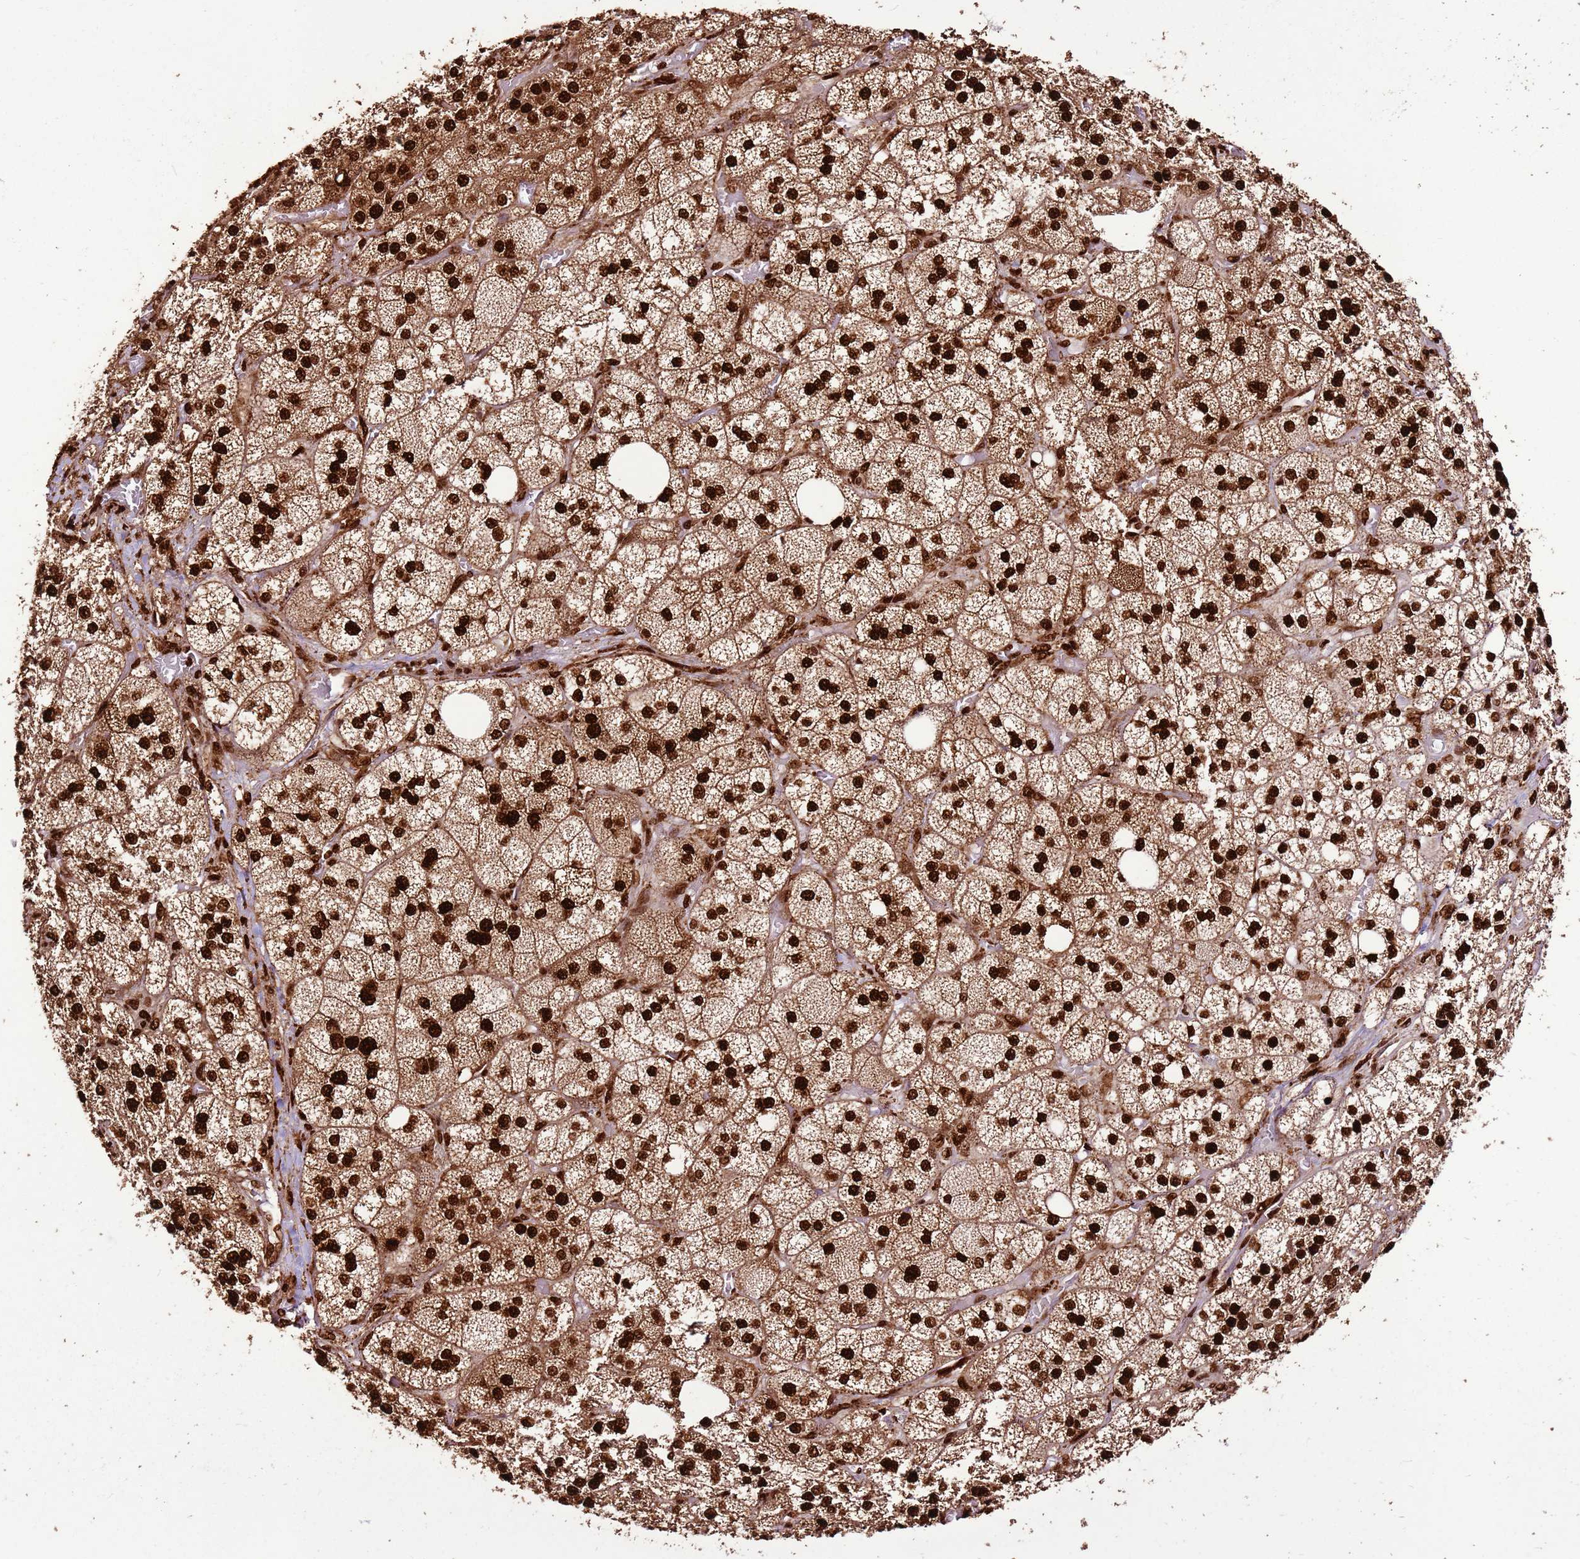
{"staining": {"intensity": "strong", "quantity": ">75%", "location": "cytoplasmic/membranous,nuclear"}, "tissue": "adrenal gland", "cell_type": "Glandular cells", "image_type": "normal", "snomed": [{"axis": "morphology", "description": "Normal tissue, NOS"}, {"axis": "topography", "description": "Adrenal gland"}], "caption": "Immunohistochemistry (IHC) micrograph of unremarkable human adrenal gland stained for a protein (brown), which reveals high levels of strong cytoplasmic/membranous,nuclear positivity in about >75% of glandular cells.", "gene": "HNRNPAB", "patient": {"sex": "male", "age": 61}}